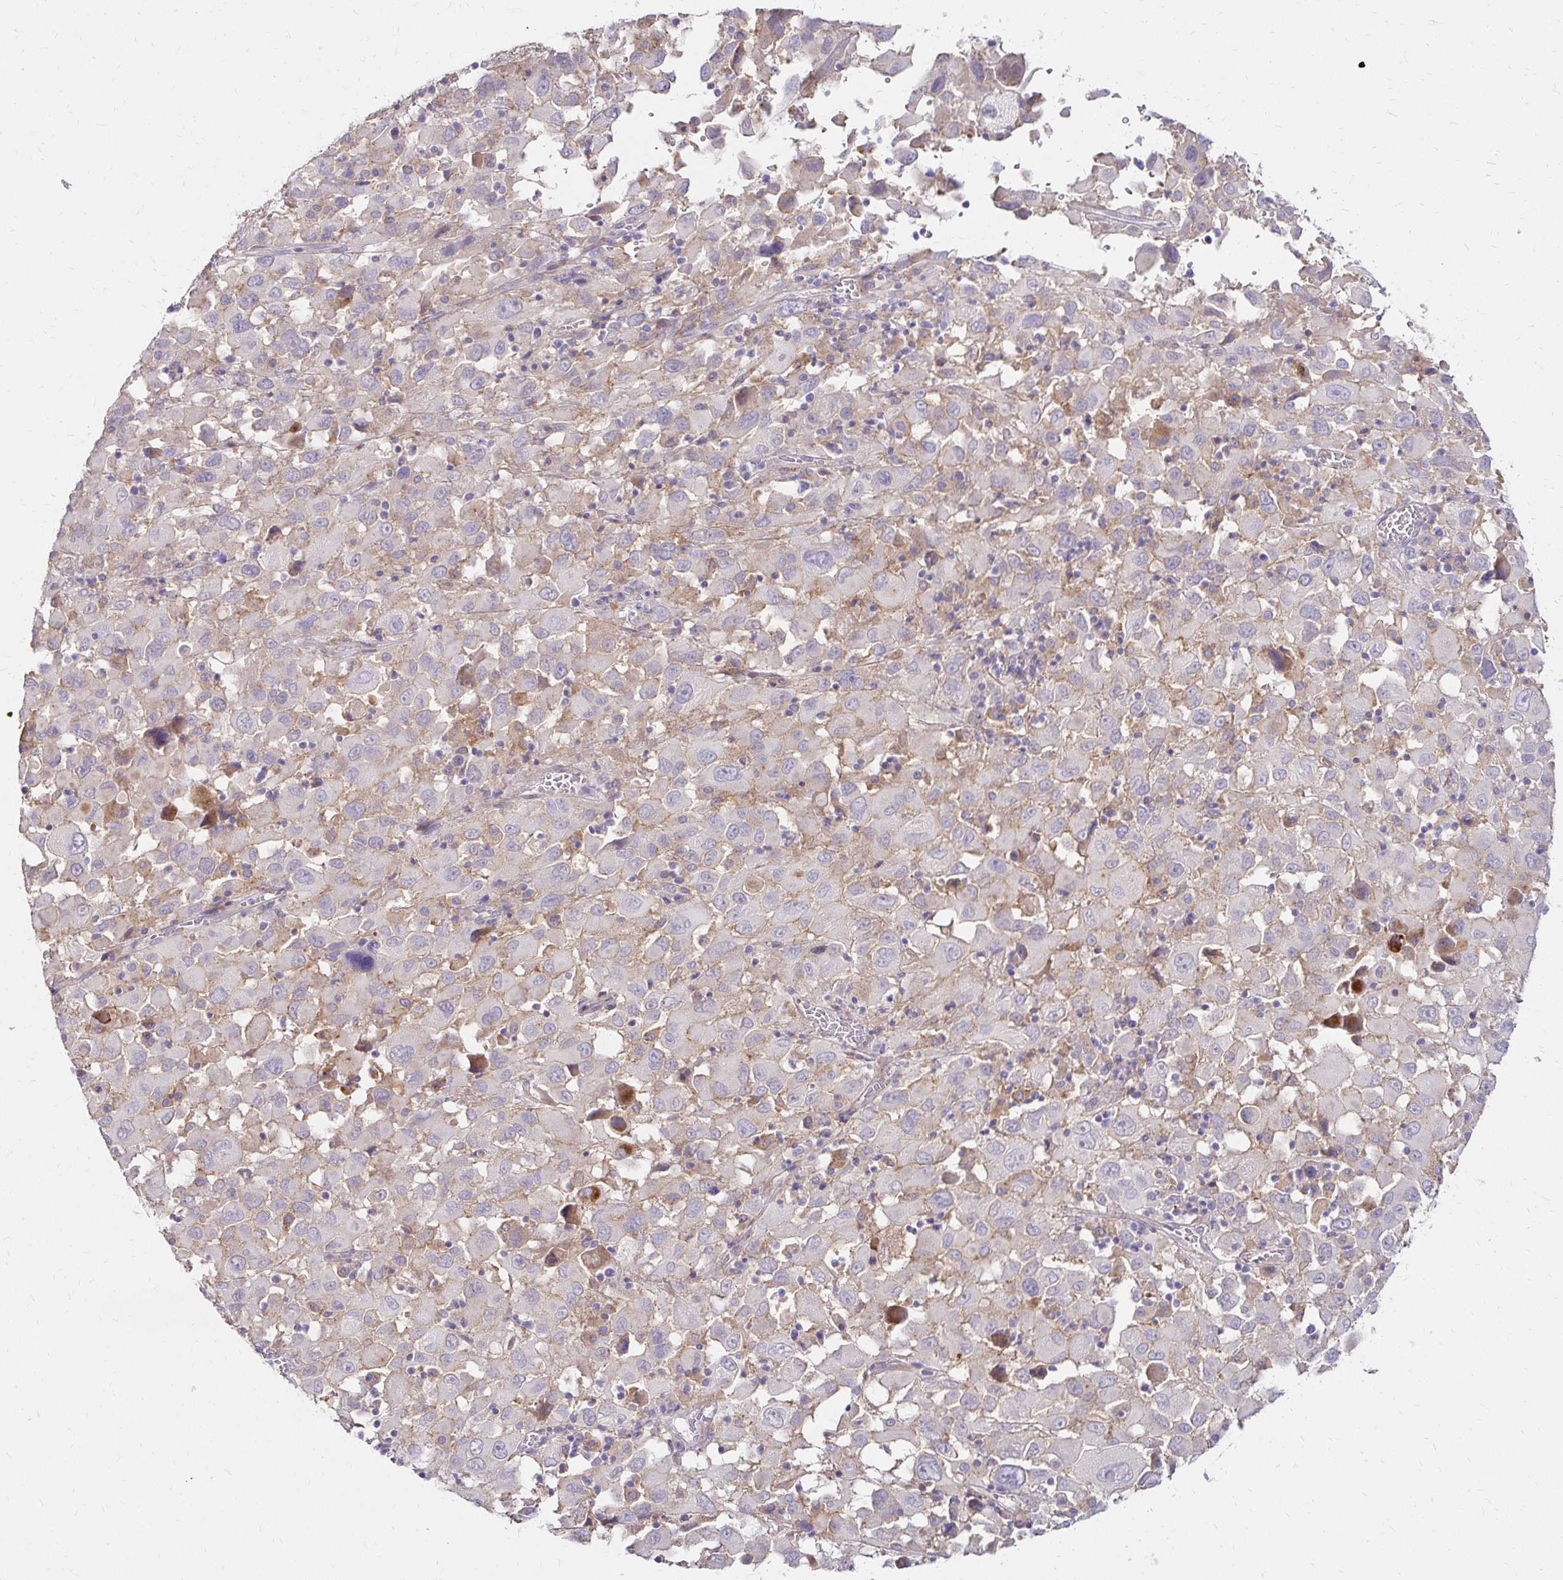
{"staining": {"intensity": "negative", "quantity": "none", "location": "none"}, "tissue": "melanoma", "cell_type": "Tumor cells", "image_type": "cancer", "snomed": [{"axis": "morphology", "description": "Malignant melanoma, Metastatic site"}, {"axis": "topography", "description": "Soft tissue"}], "caption": "Tumor cells are negative for protein expression in human malignant melanoma (metastatic site).", "gene": "PRIMA1", "patient": {"sex": "male", "age": 50}}